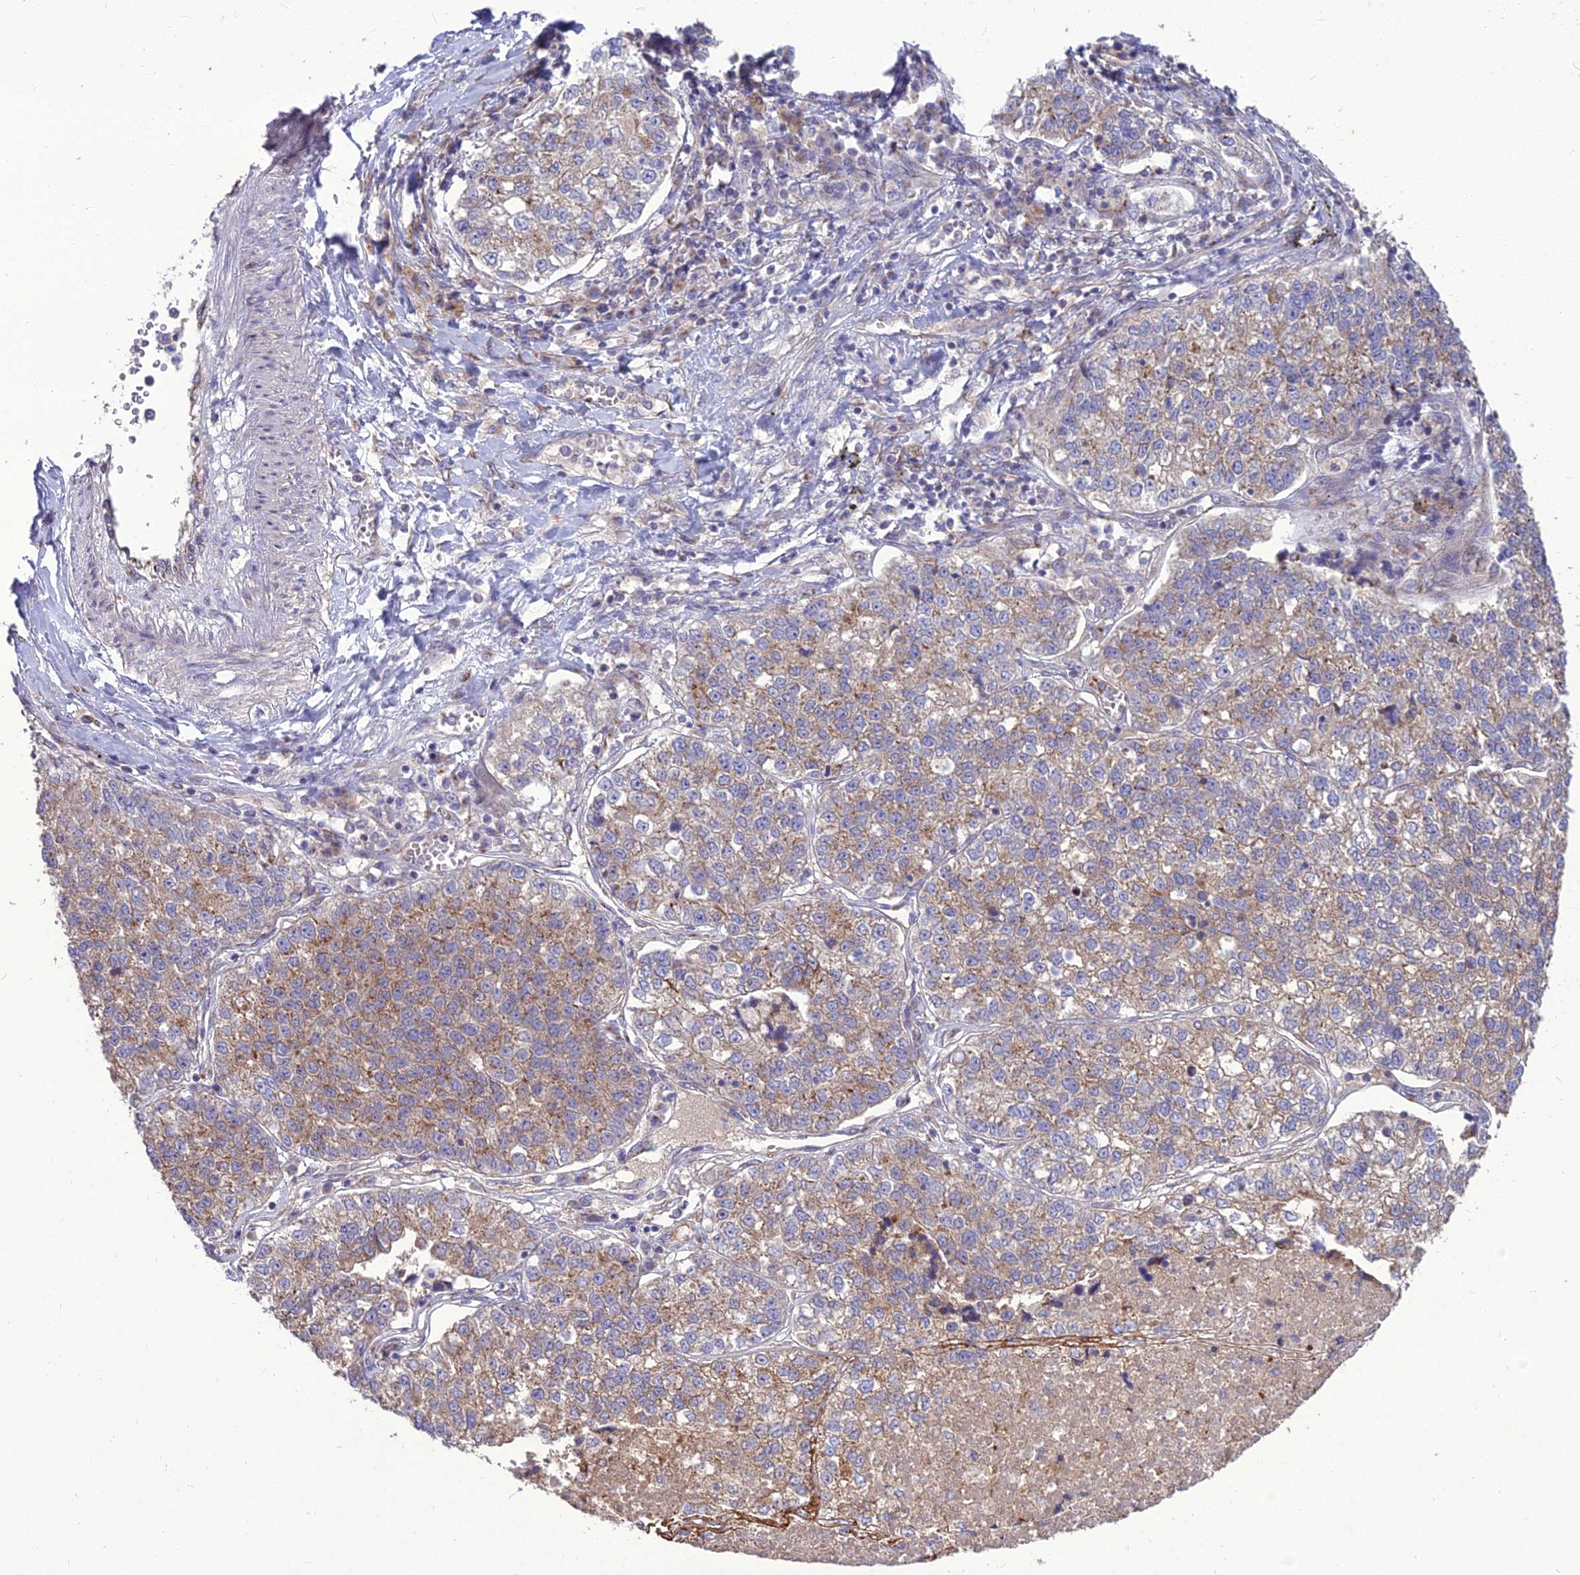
{"staining": {"intensity": "moderate", "quantity": "25%-75%", "location": "cytoplasmic/membranous"}, "tissue": "lung cancer", "cell_type": "Tumor cells", "image_type": "cancer", "snomed": [{"axis": "morphology", "description": "Adenocarcinoma, NOS"}, {"axis": "topography", "description": "Lung"}], "caption": "The photomicrograph shows a brown stain indicating the presence of a protein in the cytoplasmic/membranous of tumor cells in adenocarcinoma (lung).", "gene": "SPRYD7", "patient": {"sex": "male", "age": 49}}